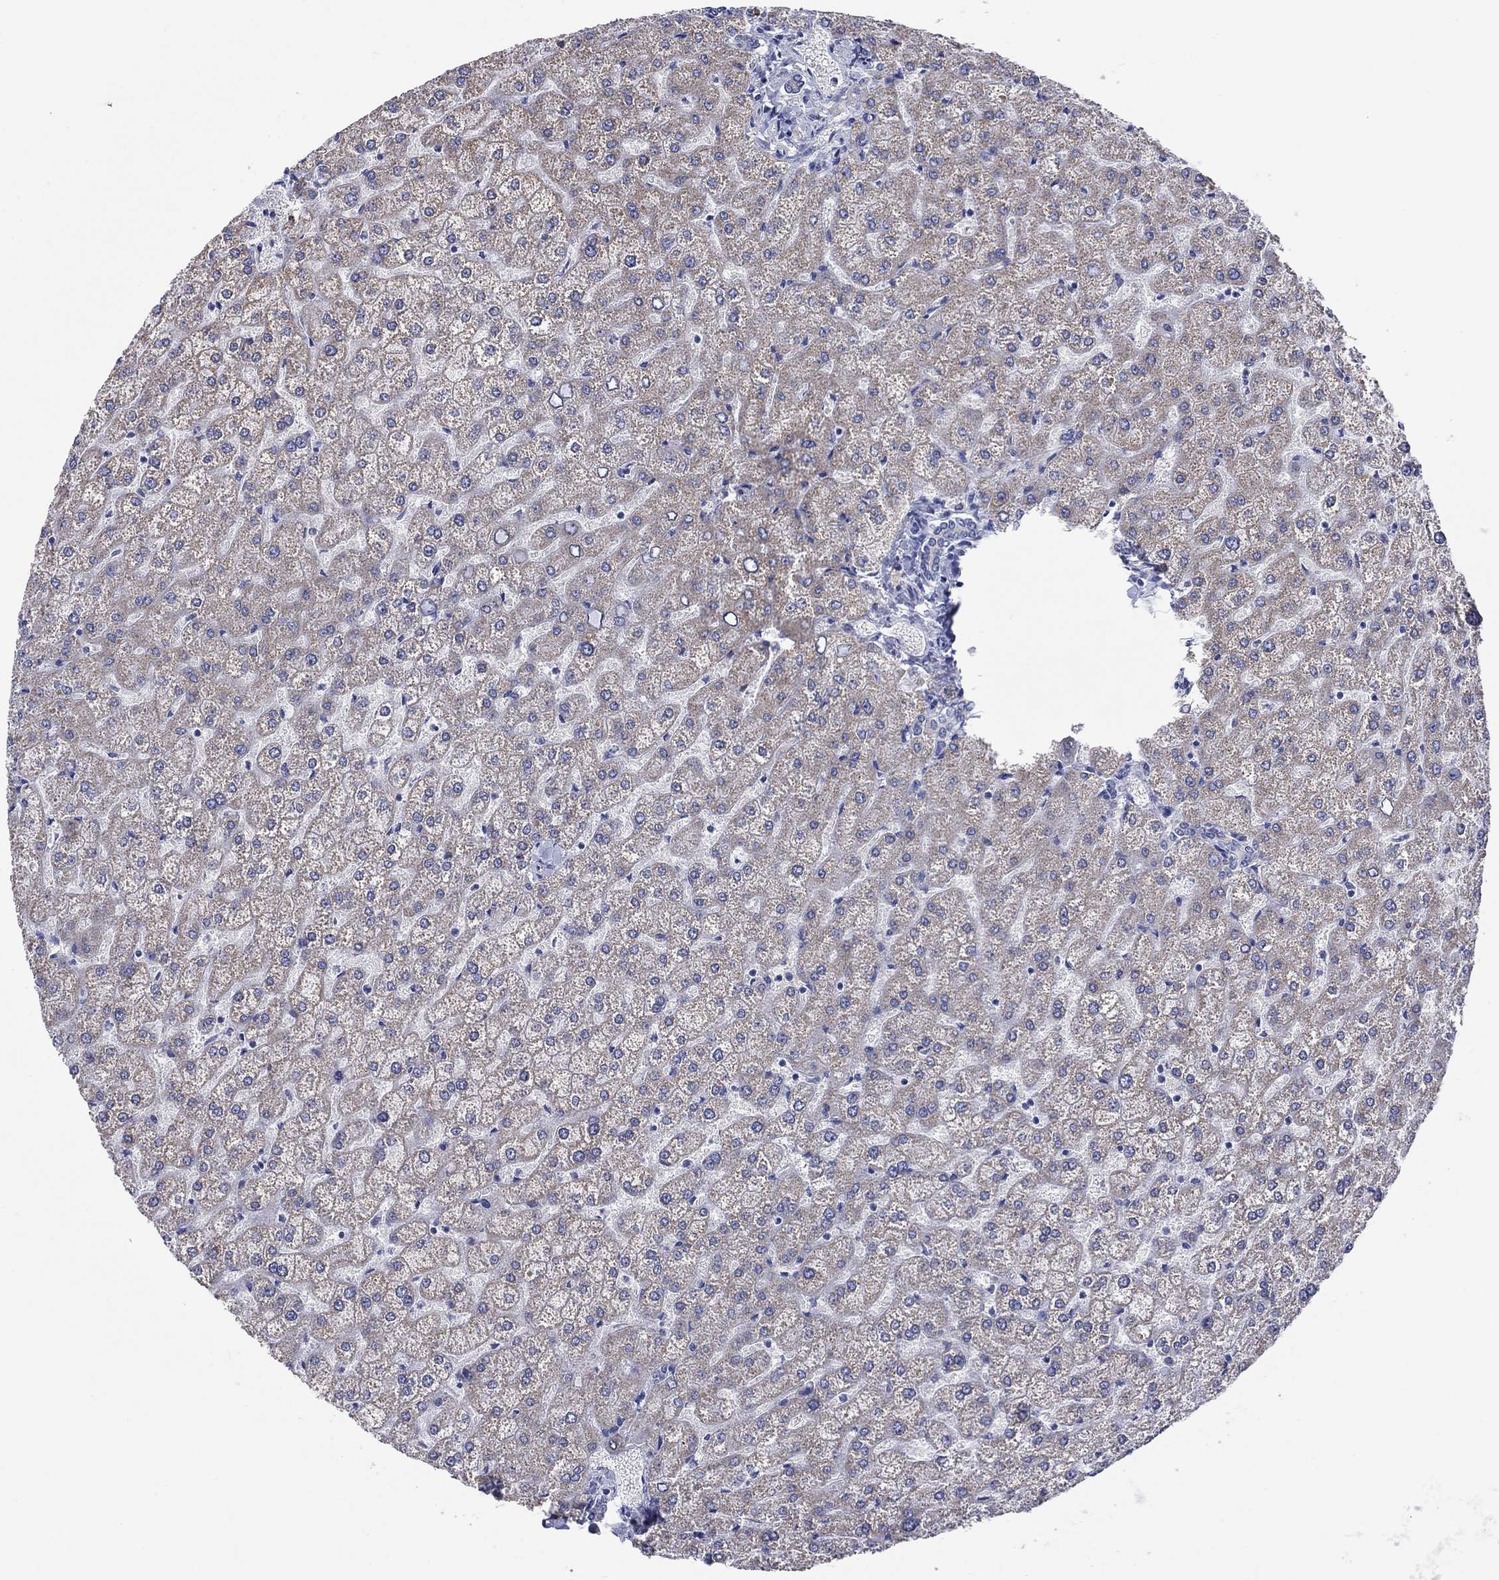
{"staining": {"intensity": "negative", "quantity": "none", "location": "none"}, "tissue": "liver", "cell_type": "Cholangiocytes", "image_type": "normal", "snomed": [{"axis": "morphology", "description": "Normal tissue, NOS"}, {"axis": "topography", "description": "Liver"}], "caption": "DAB (3,3'-diaminobenzidine) immunohistochemical staining of normal liver displays no significant staining in cholangiocytes.", "gene": "CLVS1", "patient": {"sex": "female", "age": 32}}